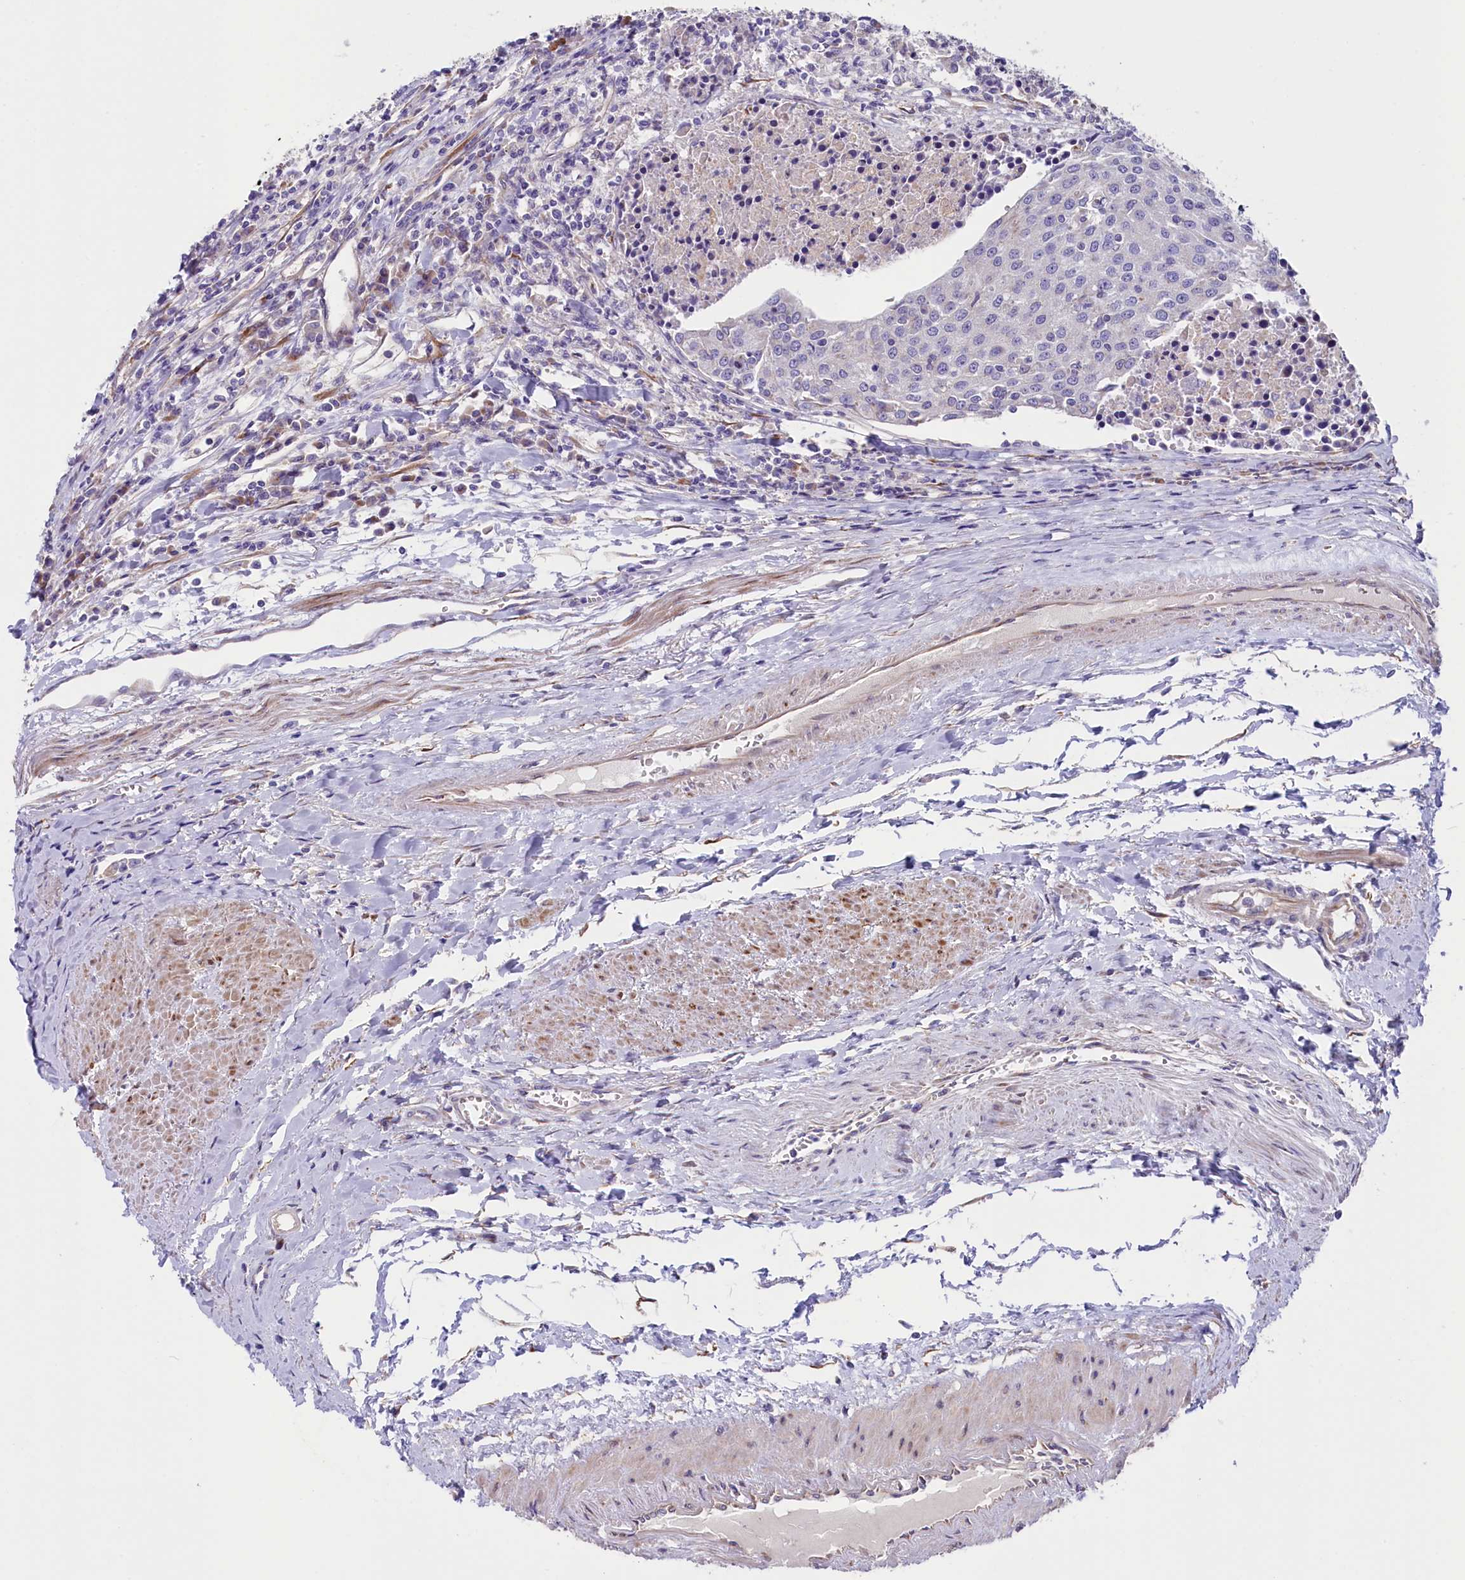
{"staining": {"intensity": "negative", "quantity": "none", "location": "none"}, "tissue": "urothelial cancer", "cell_type": "Tumor cells", "image_type": "cancer", "snomed": [{"axis": "morphology", "description": "Urothelial carcinoma, High grade"}, {"axis": "topography", "description": "Urinary bladder"}], "caption": "High power microscopy image of an IHC photomicrograph of urothelial cancer, revealing no significant expression in tumor cells. (DAB (3,3'-diaminobenzidine) immunohistochemistry with hematoxylin counter stain).", "gene": "GPR108", "patient": {"sex": "female", "age": 85}}